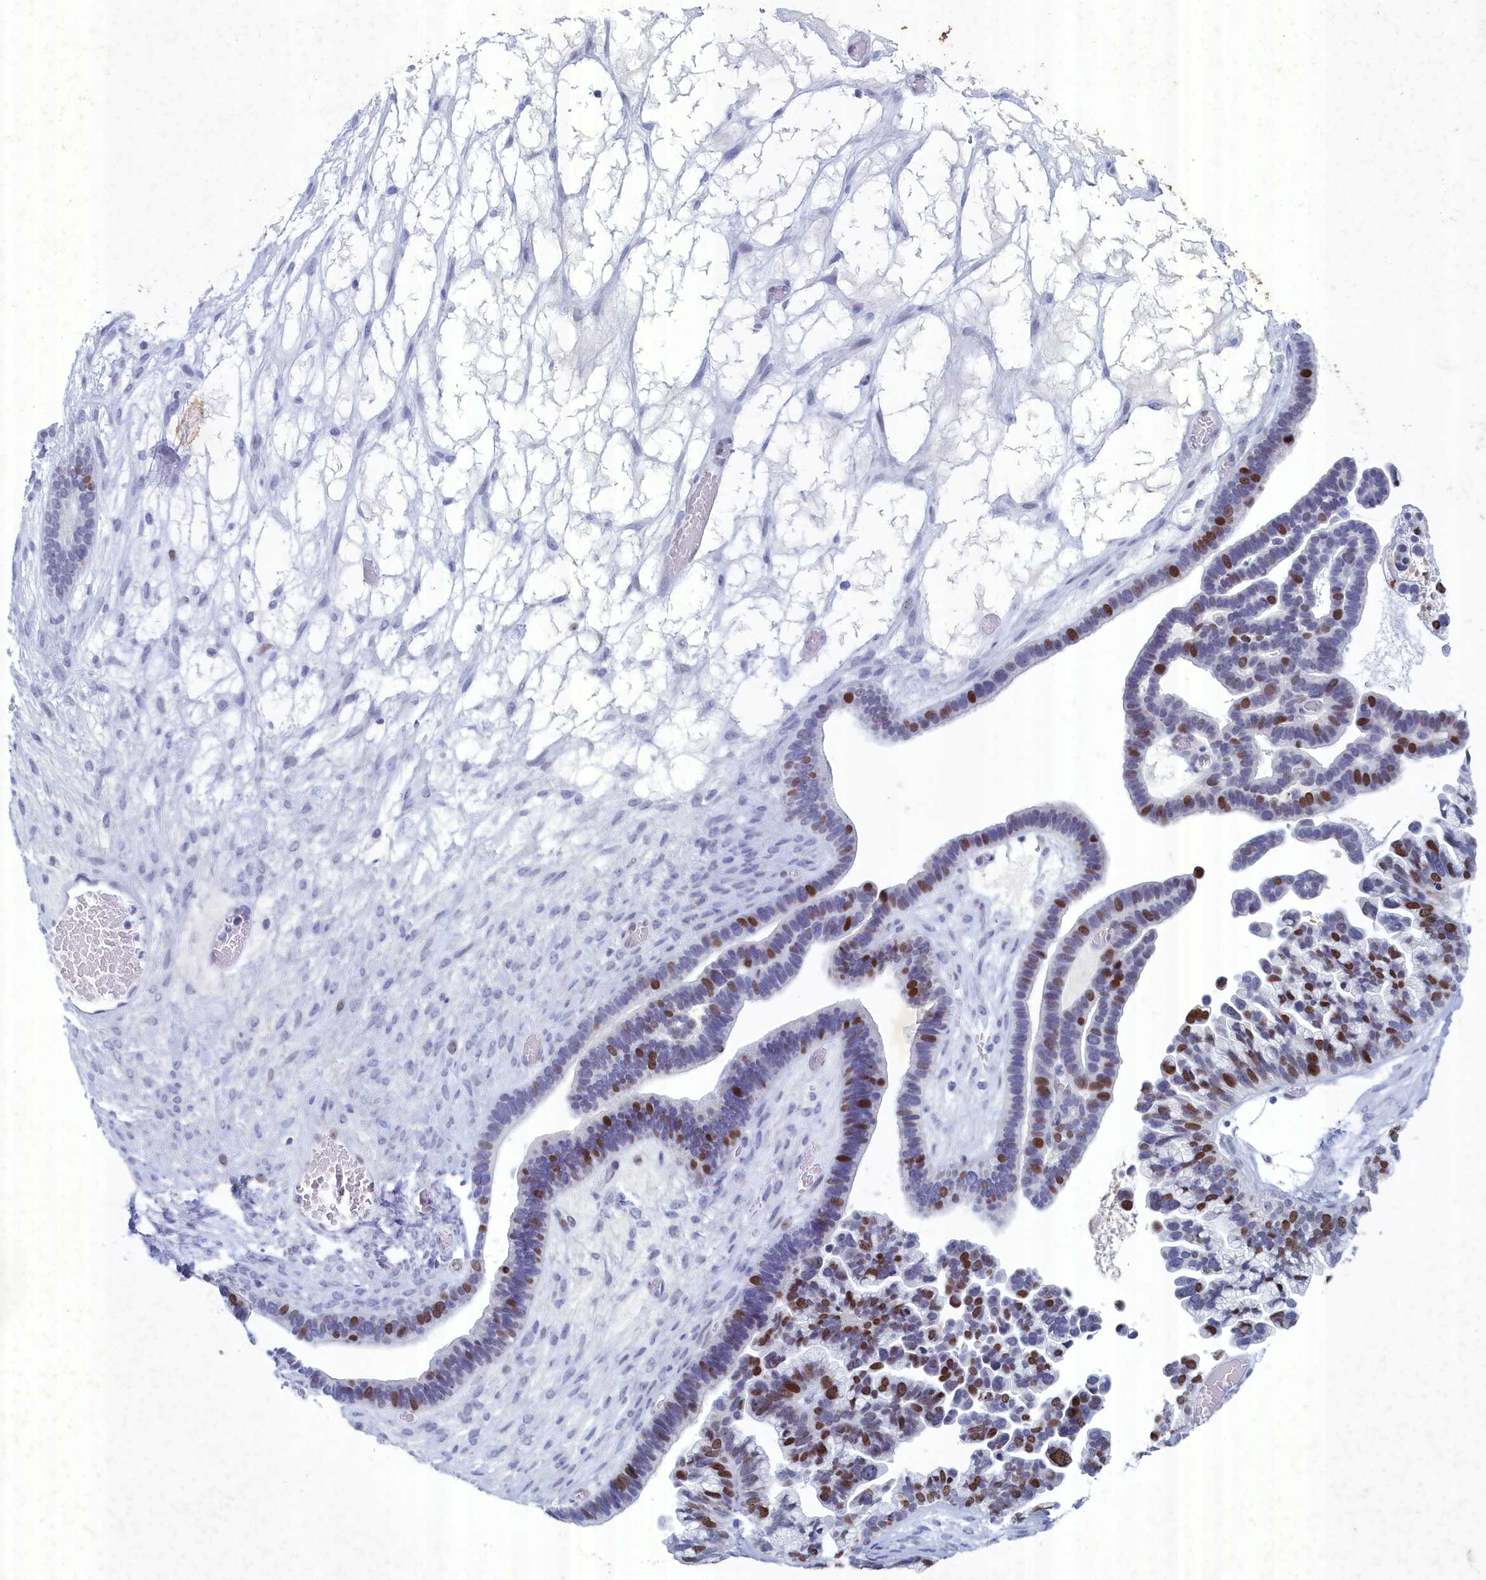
{"staining": {"intensity": "moderate", "quantity": "25%-75%", "location": "nuclear"}, "tissue": "ovarian cancer", "cell_type": "Tumor cells", "image_type": "cancer", "snomed": [{"axis": "morphology", "description": "Cystadenocarcinoma, serous, NOS"}, {"axis": "topography", "description": "Ovary"}], "caption": "IHC image of neoplastic tissue: ovarian cancer stained using immunohistochemistry demonstrates medium levels of moderate protein expression localized specifically in the nuclear of tumor cells, appearing as a nuclear brown color.", "gene": "WDR76", "patient": {"sex": "female", "age": 56}}